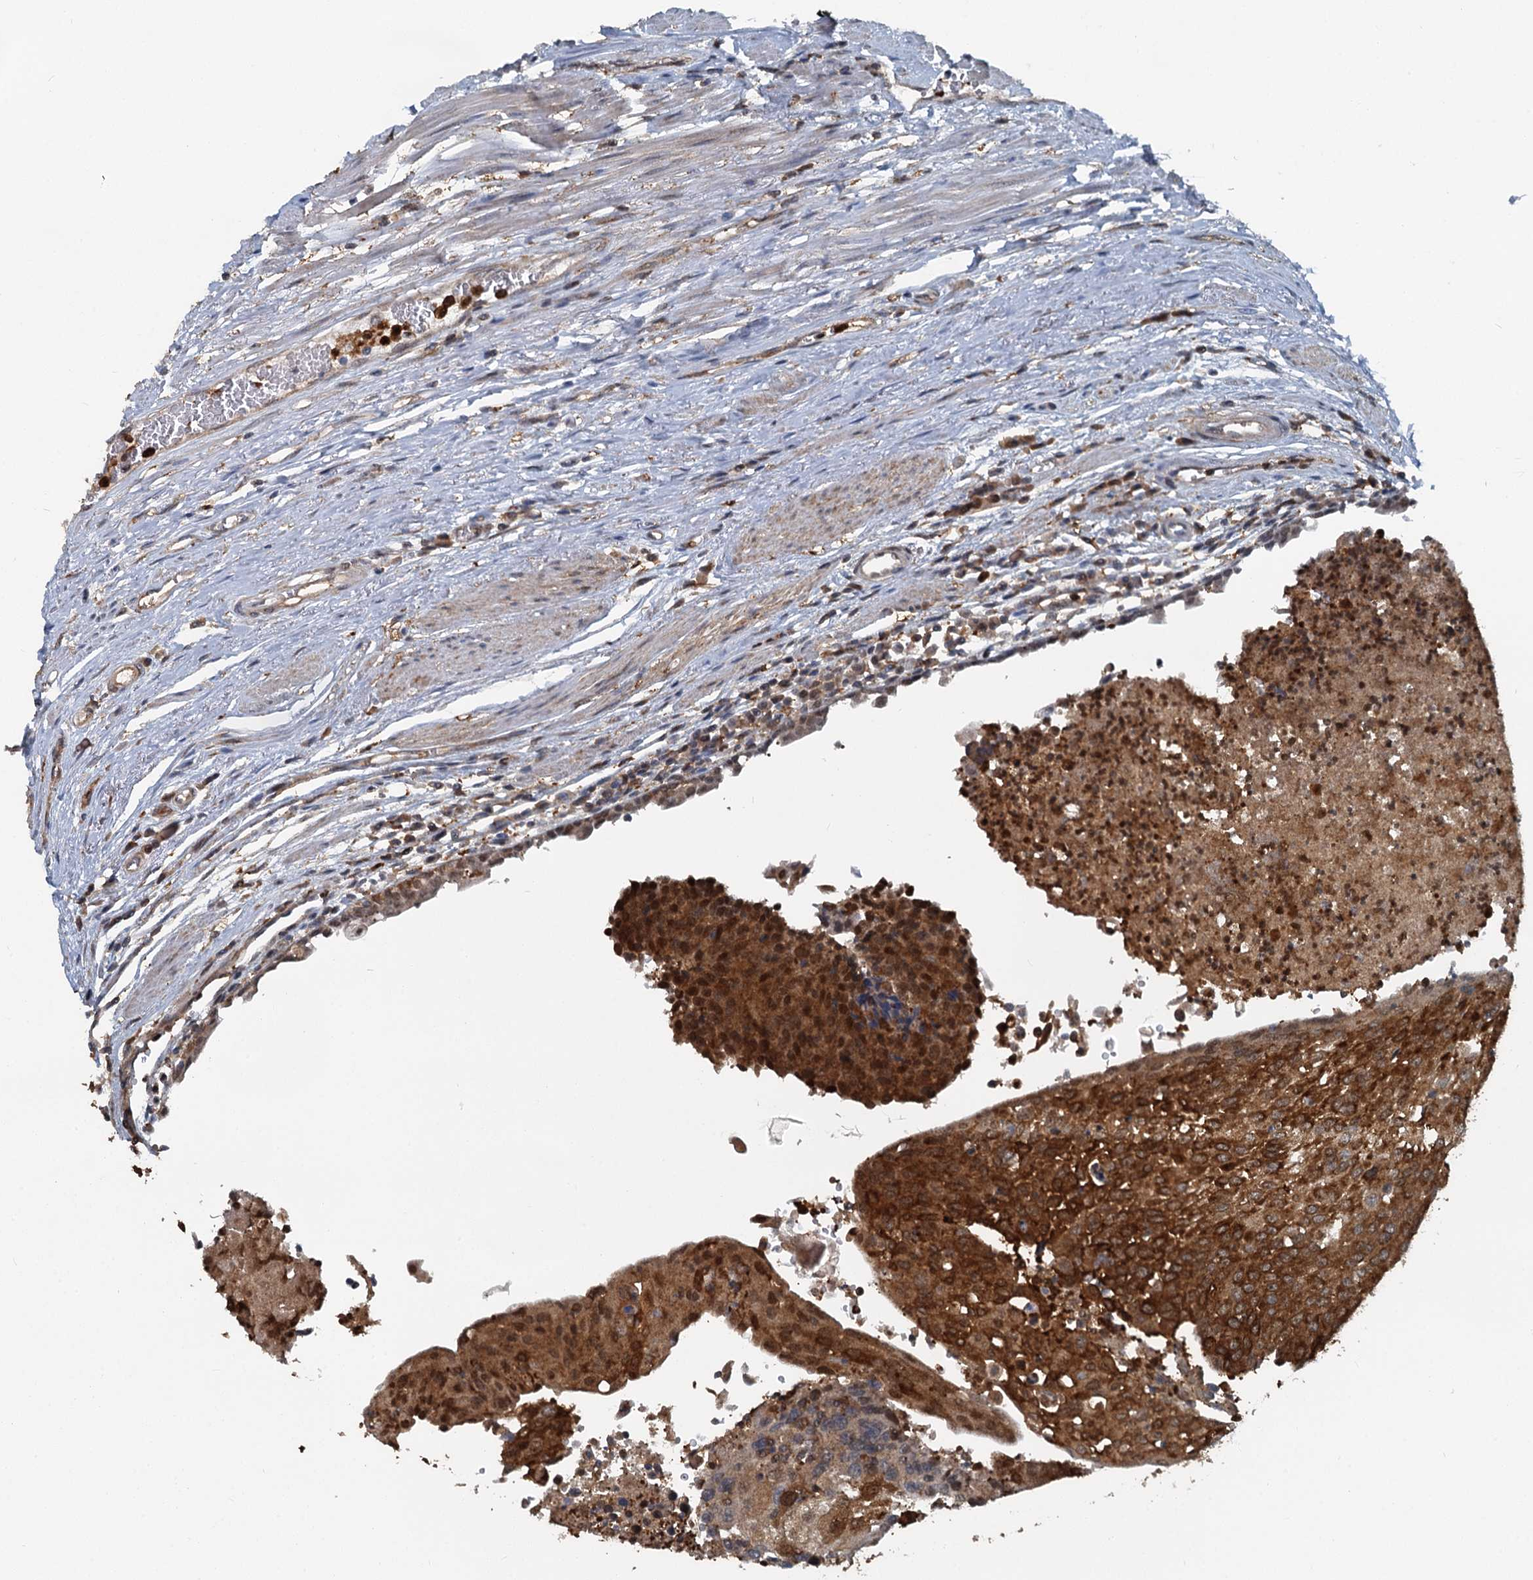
{"staining": {"intensity": "strong", "quantity": ">75%", "location": "cytoplasmic/membranous,nuclear"}, "tissue": "urothelial cancer", "cell_type": "Tumor cells", "image_type": "cancer", "snomed": [{"axis": "morphology", "description": "Urothelial carcinoma, High grade"}, {"axis": "topography", "description": "Urinary bladder"}], "caption": "Immunohistochemistry image of human high-grade urothelial carcinoma stained for a protein (brown), which demonstrates high levels of strong cytoplasmic/membranous and nuclear expression in approximately >75% of tumor cells.", "gene": "GPI", "patient": {"sex": "female", "age": 85}}